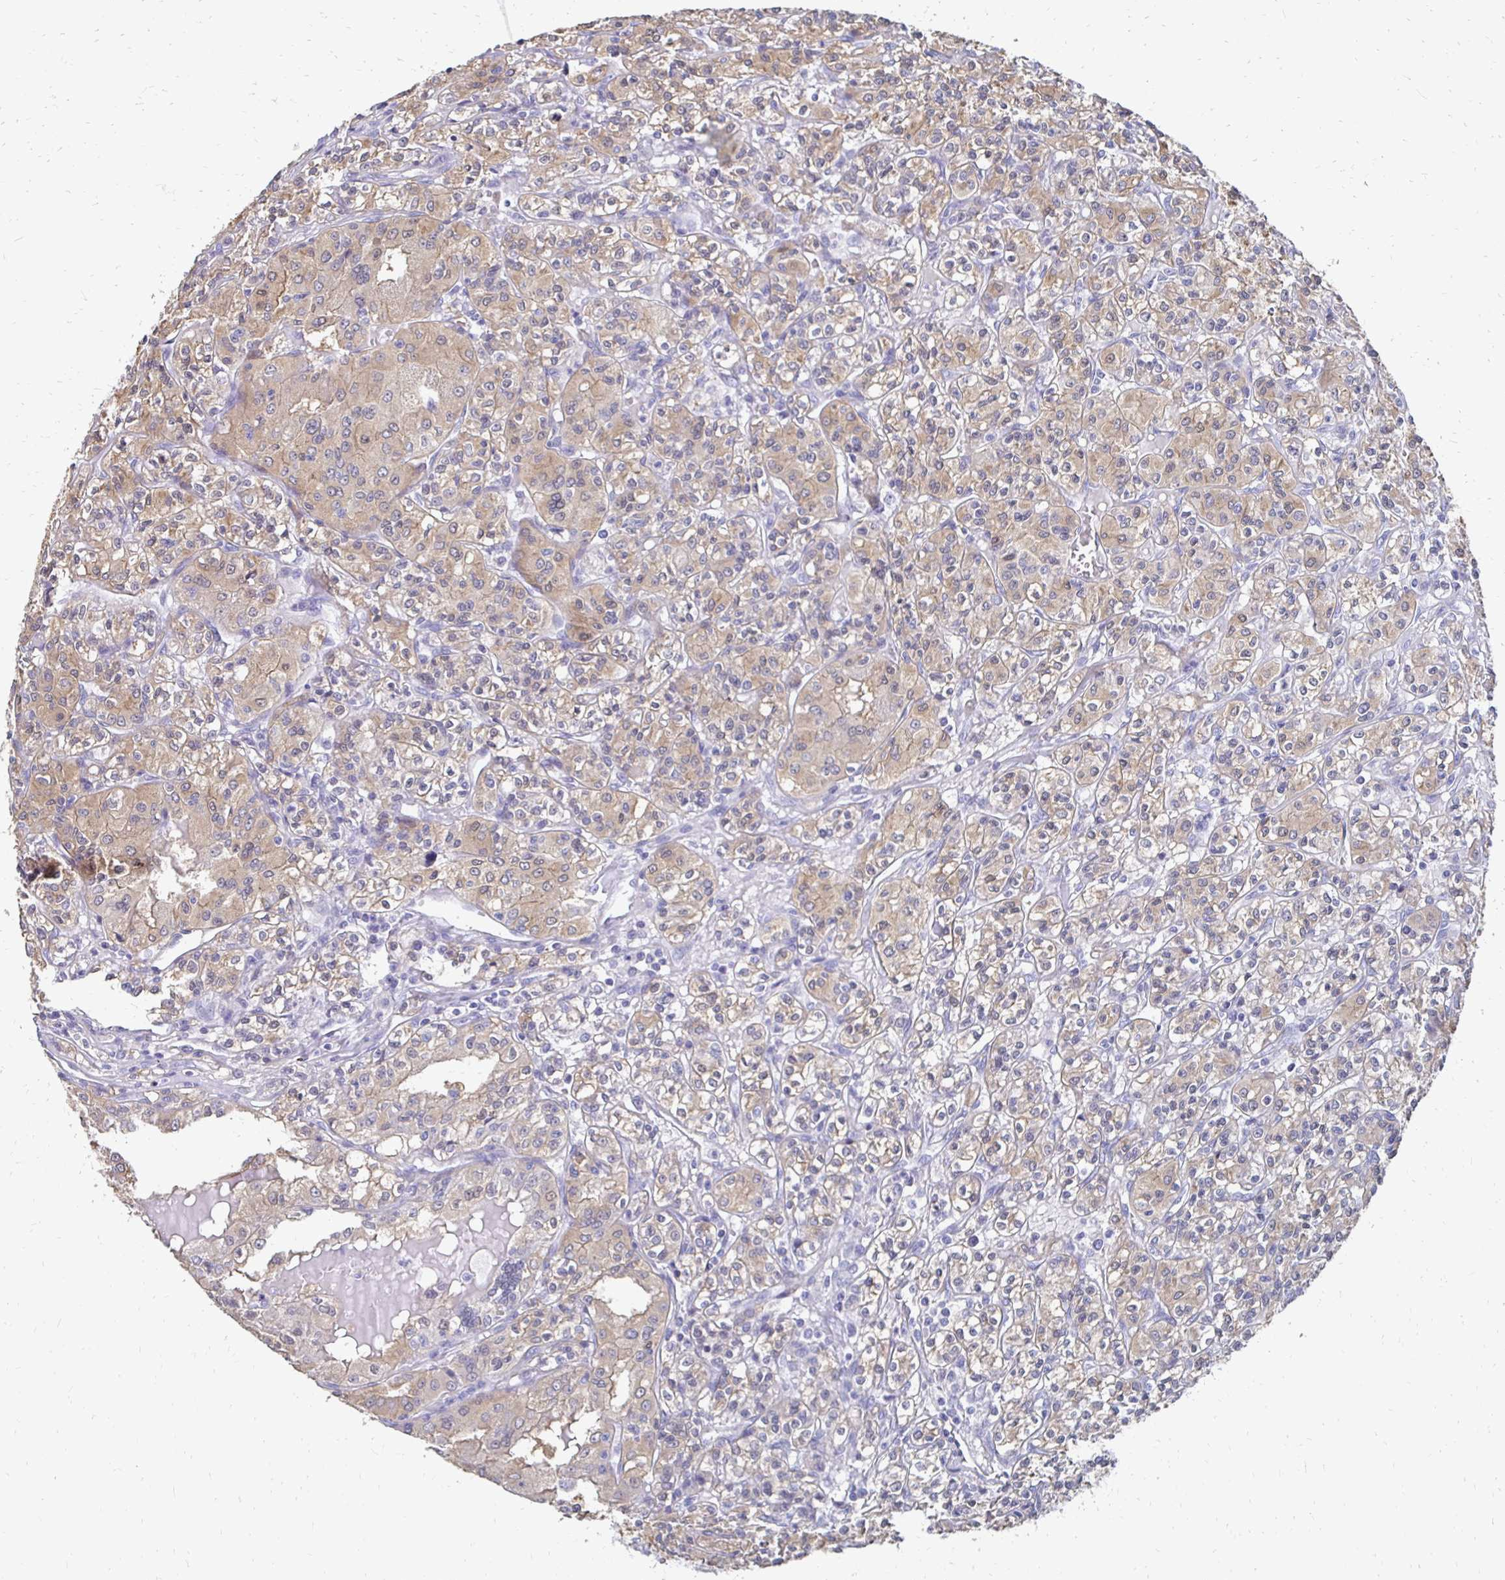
{"staining": {"intensity": "weak", "quantity": ">75%", "location": "cytoplasmic/membranous"}, "tissue": "renal cancer", "cell_type": "Tumor cells", "image_type": "cancer", "snomed": [{"axis": "morphology", "description": "Adenocarcinoma, NOS"}, {"axis": "topography", "description": "Kidney"}], "caption": "Brown immunohistochemical staining in renal cancer reveals weak cytoplasmic/membranous expression in approximately >75% of tumor cells. Nuclei are stained in blue.", "gene": "SYCP3", "patient": {"sex": "male", "age": 36}}